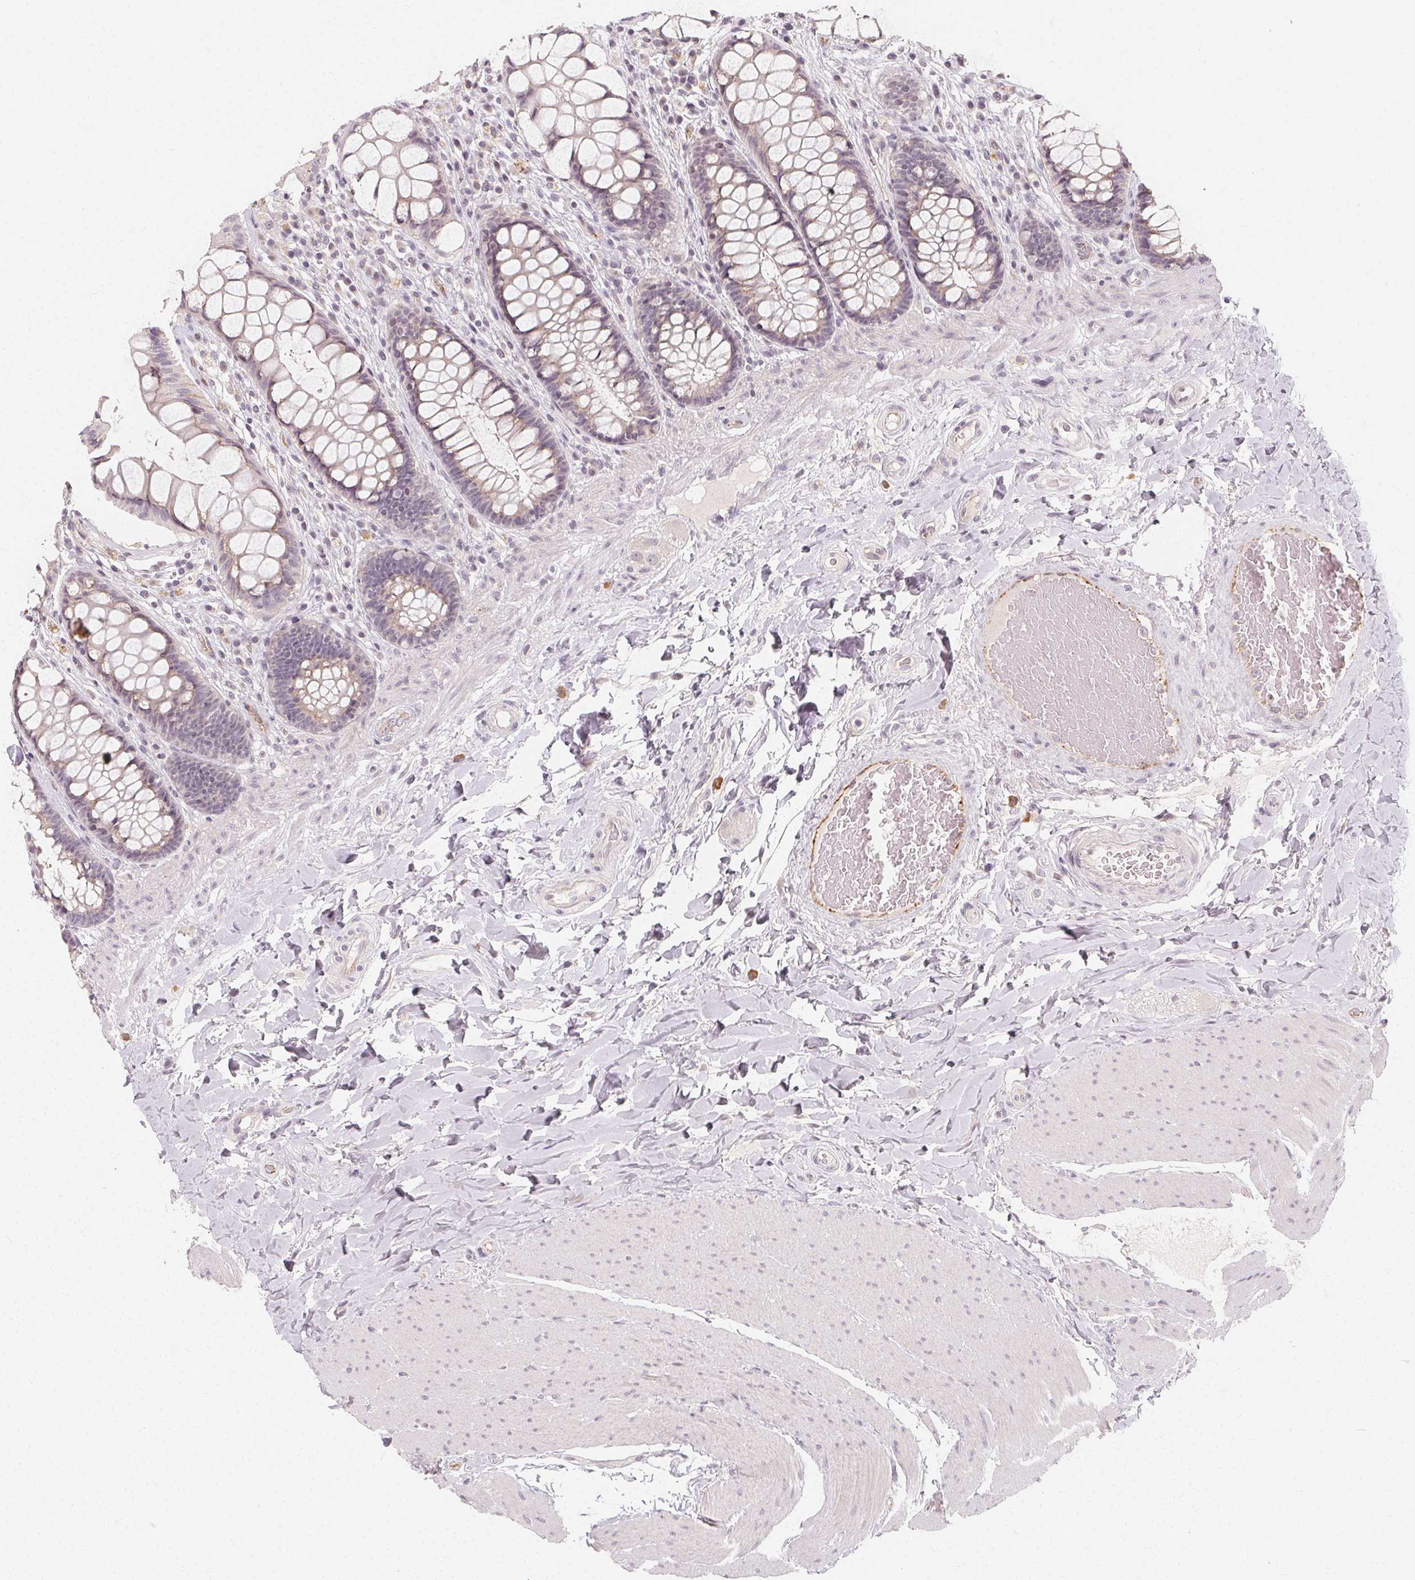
{"staining": {"intensity": "weak", "quantity": "25%-75%", "location": "cytoplasmic/membranous"}, "tissue": "rectum", "cell_type": "Glandular cells", "image_type": "normal", "snomed": [{"axis": "morphology", "description": "Normal tissue, NOS"}, {"axis": "topography", "description": "Rectum"}], "caption": "Immunohistochemical staining of benign human rectum demonstrates low levels of weak cytoplasmic/membranous staining in approximately 25%-75% of glandular cells. The protein of interest is stained brown, and the nuclei are stained in blue (DAB (3,3'-diaminobenzidine) IHC with brightfield microscopy, high magnification).", "gene": "CLCNKA", "patient": {"sex": "female", "age": 58}}